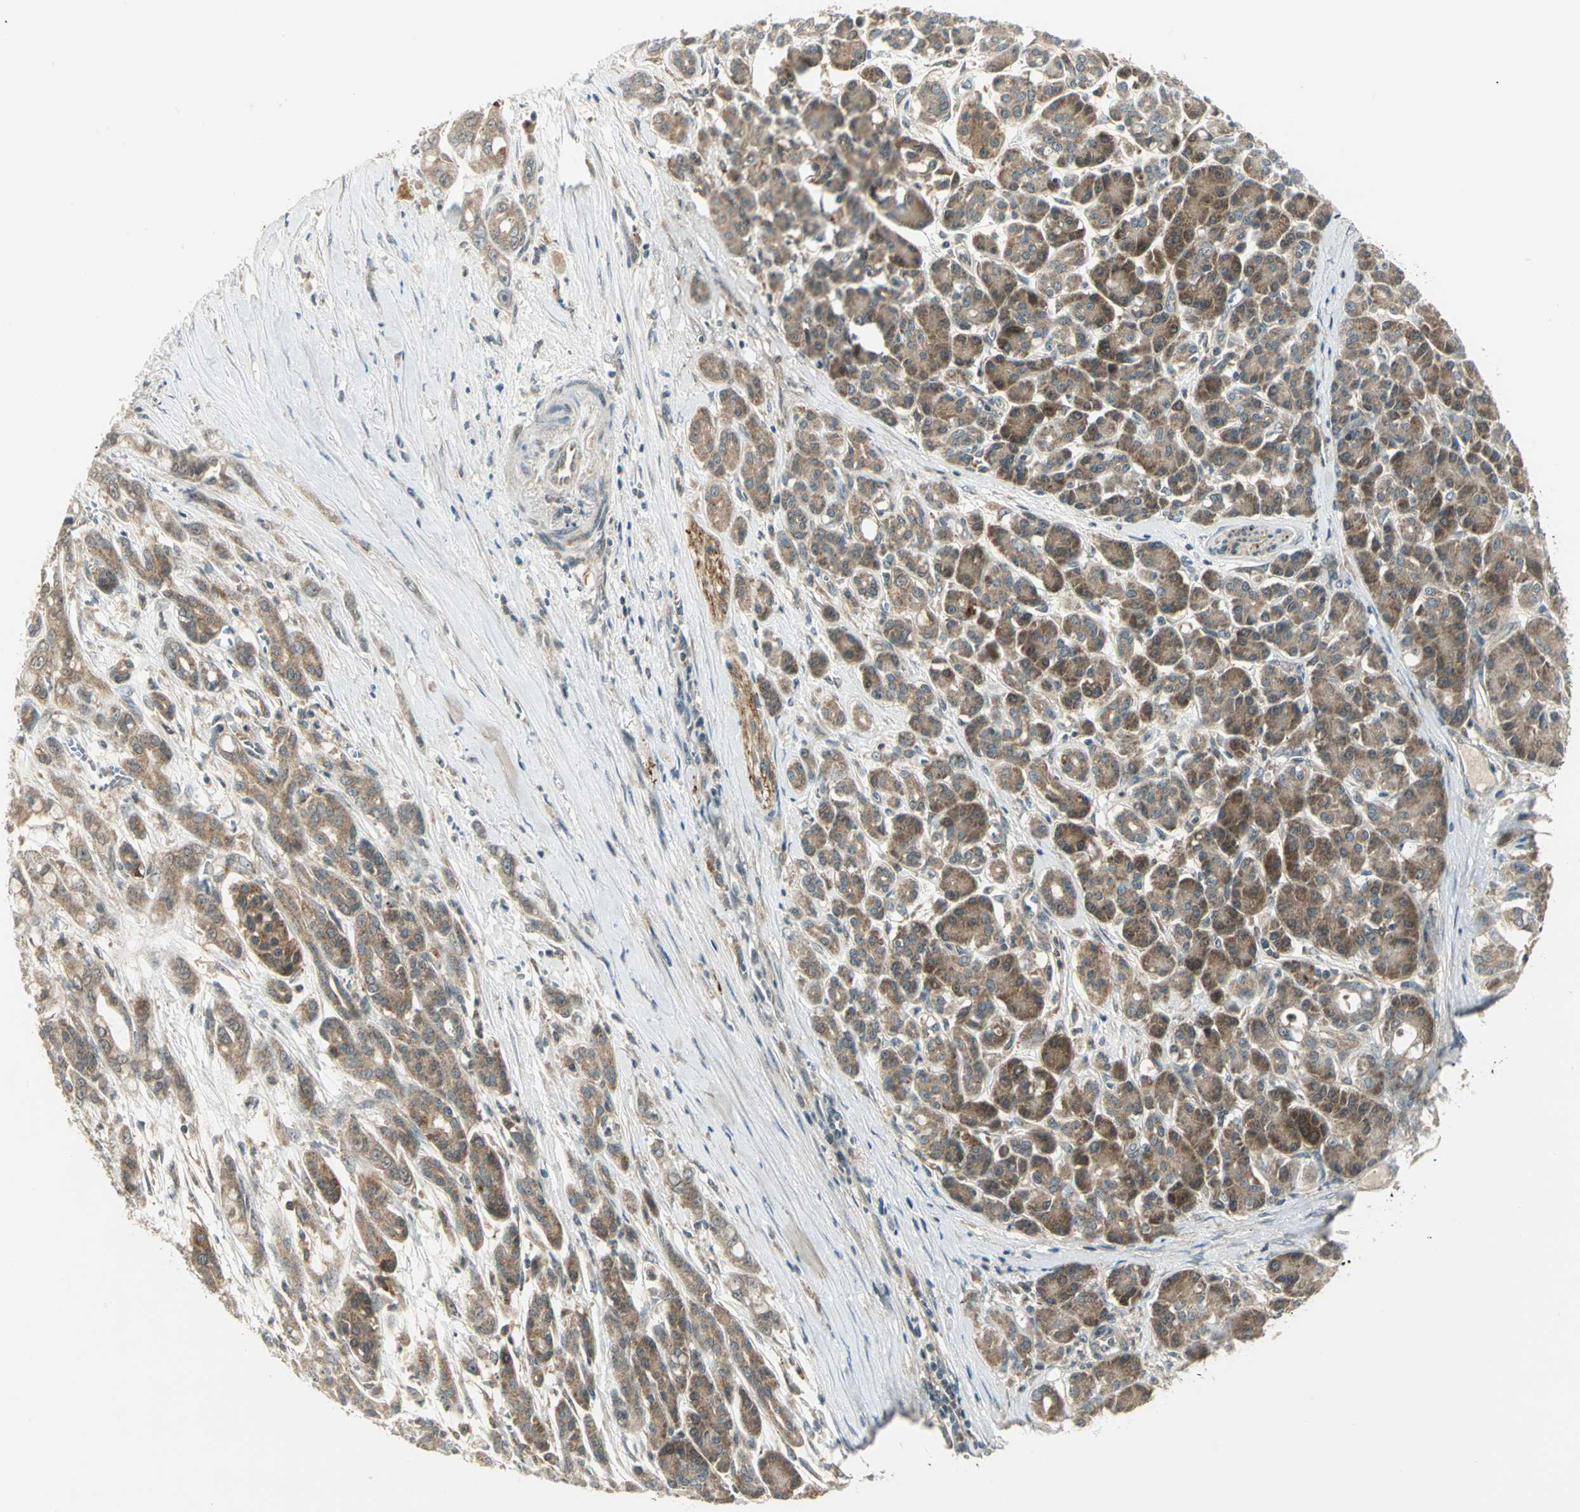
{"staining": {"intensity": "moderate", "quantity": ">75%", "location": "cytoplasmic/membranous"}, "tissue": "pancreatic cancer", "cell_type": "Tumor cells", "image_type": "cancer", "snomed": [{"axis": "morphology", "description": "Adenocarcinoma, NOS"}, {"axis": "topography", "description": "Pancreas"}], "caption": "Protein expression analysis of pancreatic adenocarcinoma displays moderate cytoplasmic/membranous positivity in approximately >75% of tumor cells.", "gene": "MAPK8IP3", "patient": {"sex": "male", "age": 59}}